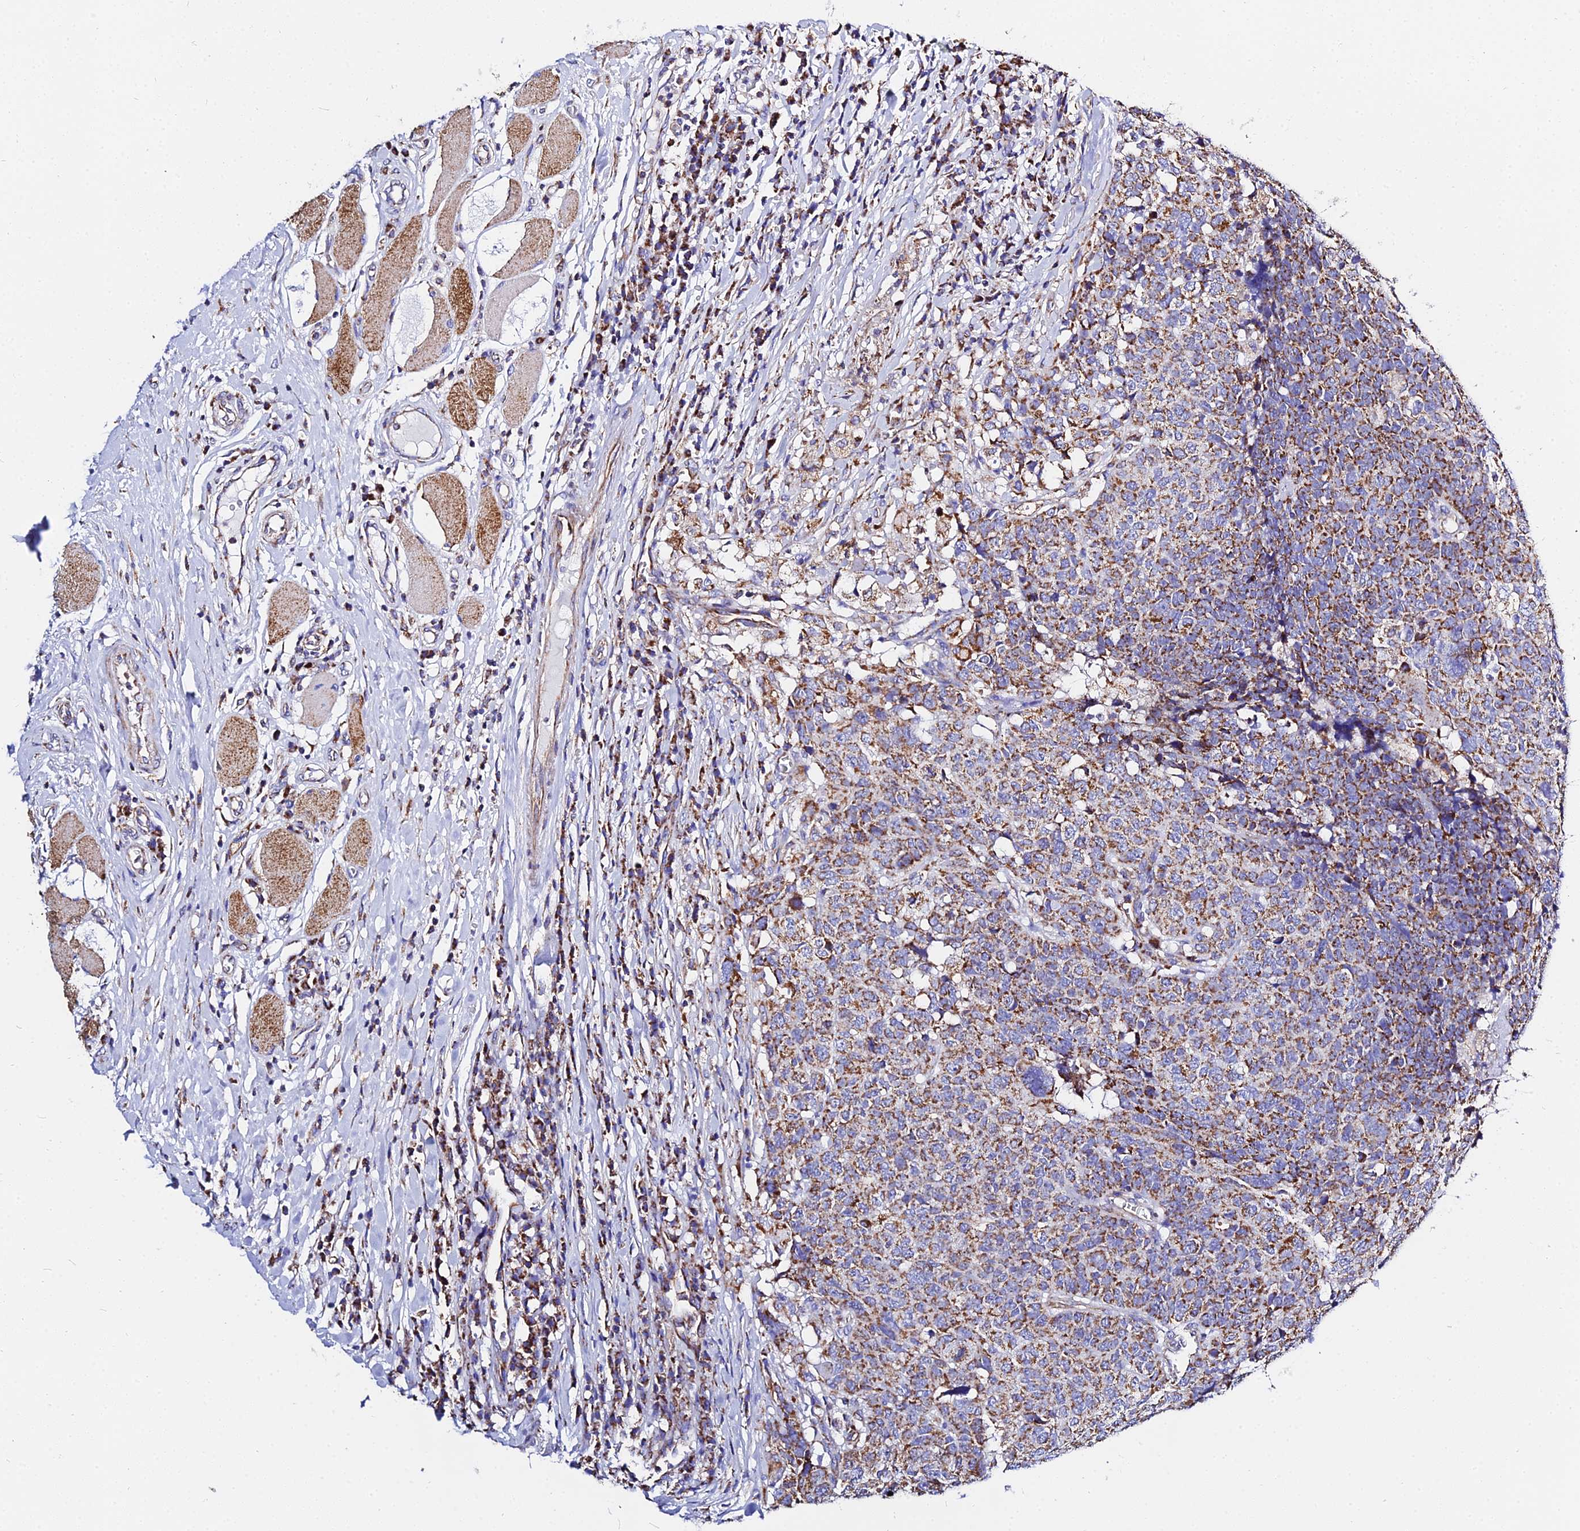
{"staining": {"intensity": "moderate", "quantity": ">75%", "location": "cytoplasmic/membranous"}, "tissue": "head and neck cancer", "cell_type": "Tumor cells", "image_type": "cancer", "snomed": [{"axis": "morphology", "description": "Squamous cell carcinoma, NOS"}, {"axis": "topography", "description": "Head-Neck"}], "caption": "Tumor cells reveal medium levels of moderate cytoplasmic/membranous positivity in about >75% of cells in human head and neck cancer (squamous cell carcinoma).", "gene": "ZNF573", "patient": {"sex": "male", "age": 66}}